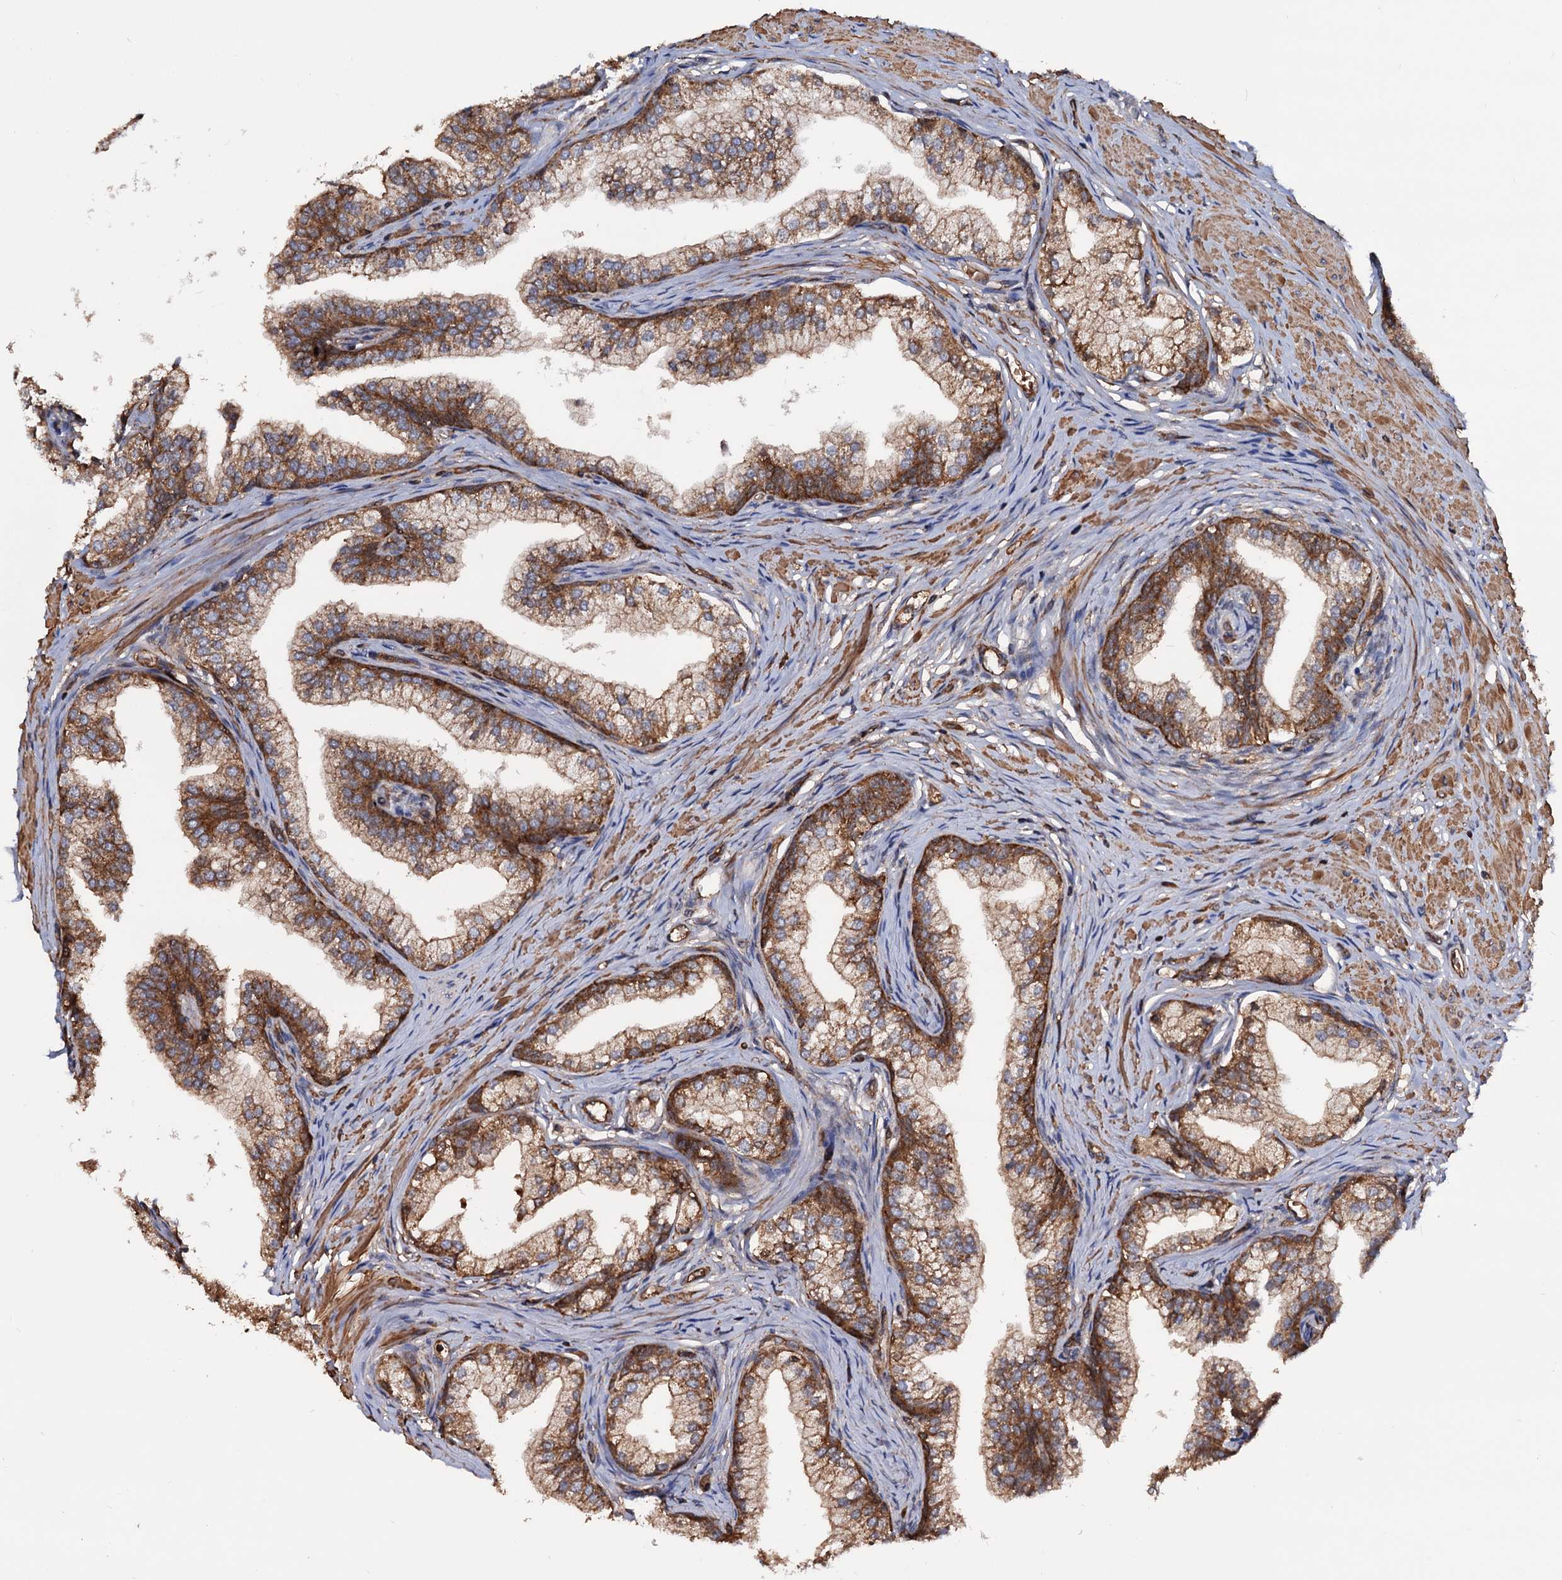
{"staining": {"intensity": "moderate", "quantity": ">75%", "location": "cytoplasmic/membranous"}, "tissue": "prostate", "cell_type": "Glandular cells", "image_type": "normal", "snomed": [{"axis": "morphology", "description": "Normal tissue, NOS"}, {"axis": "topography", "description": "Prostate"}], "caption": "Protein staining of benign prostate shows moderate cytoplasmic/membranous expression in approximately >75% of glandular cells. Using DAB (brown) and hematoxylin (blue) stains, captured at high magnification using brightfield microscopy.", "gene": "MRPL42", "patient": {"sex": "male", "age": 60}}